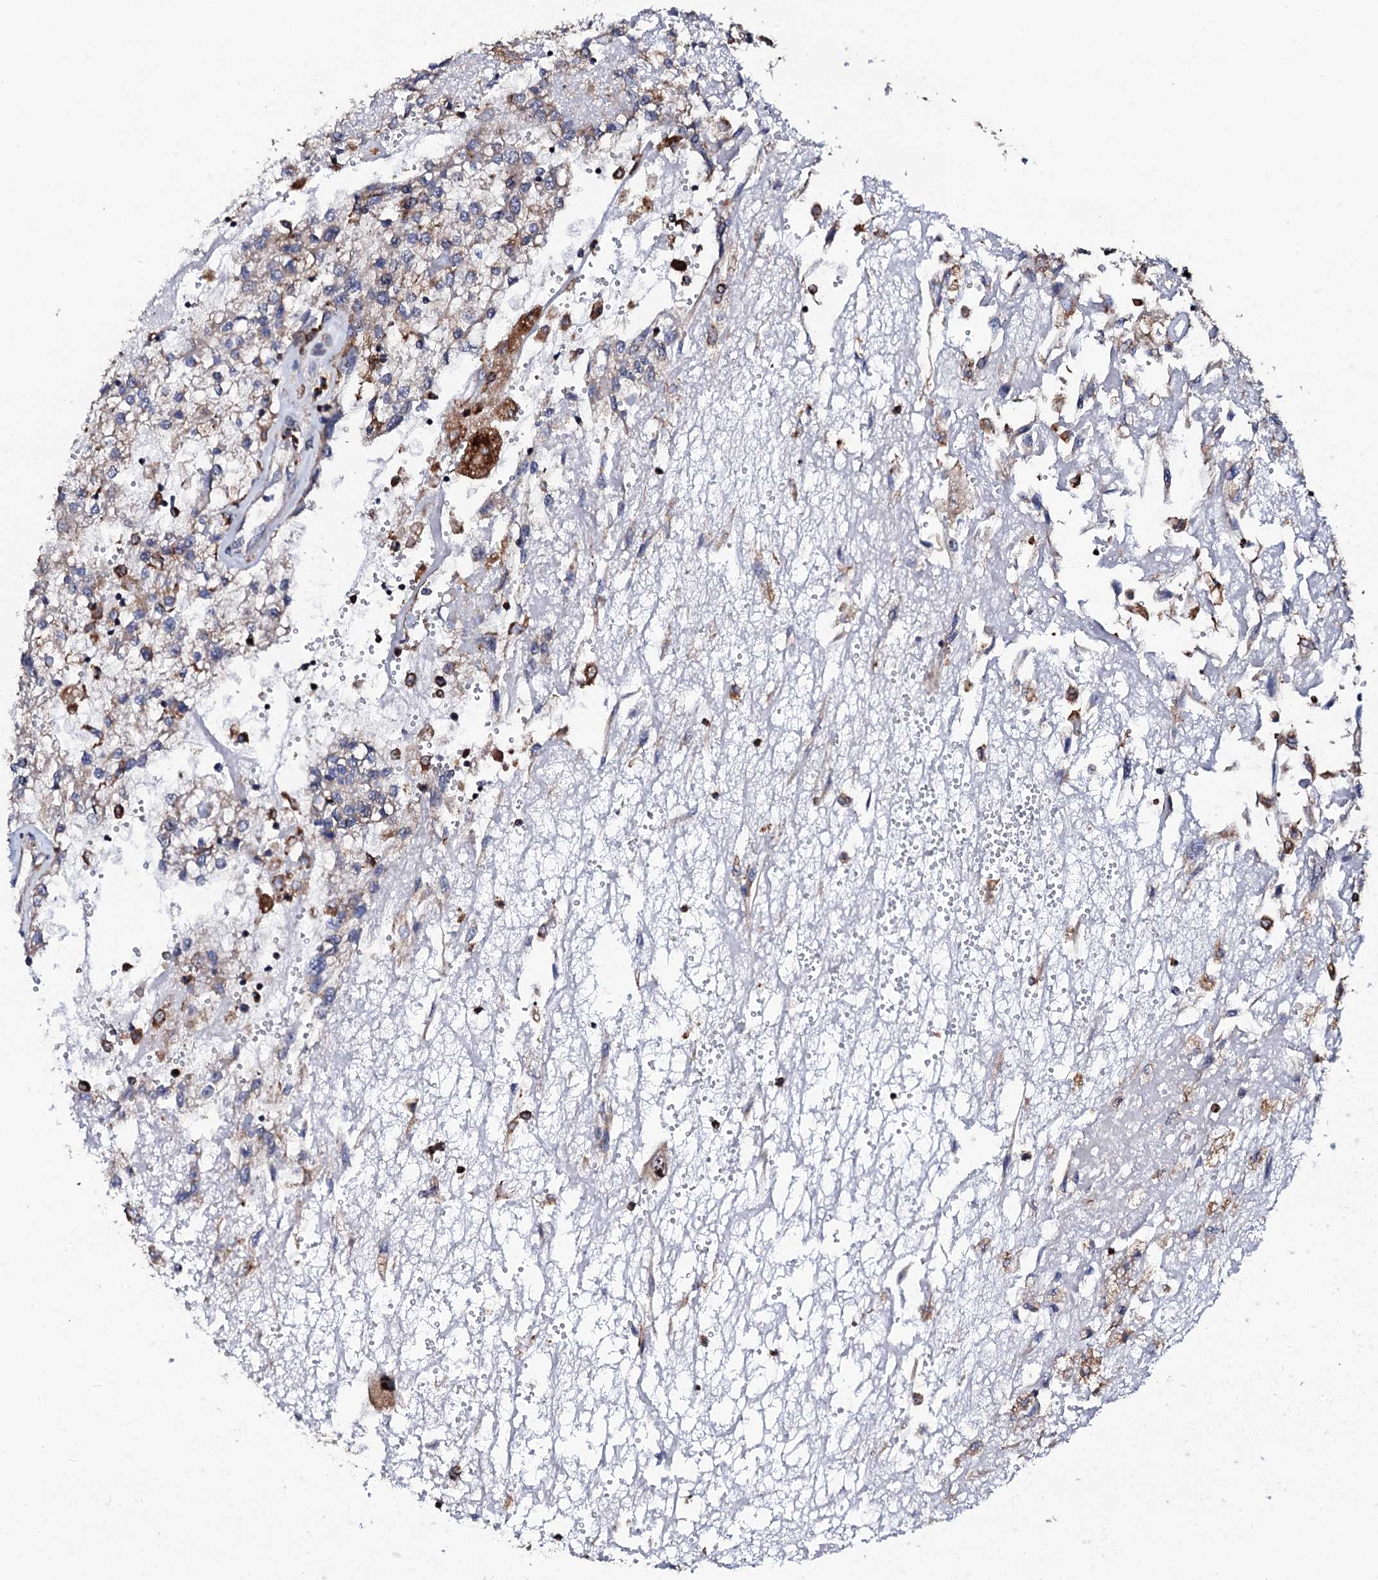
{"staining": {"intensity": "moderate", "quantity": ">75%", "location": "cytoplasmic/membranous"}, "tissue": "renal cancer", "cell_type": "Tumor cells", "image_type": "cancer", "snomed": [{"axis": "morphology", "description": "Adenocarcinoma, NOS"}, {"axis": "topography", "description": "Kidney"}], "caption": "The immunohistochemical stain highlights moderate cytoplasmic/membranous expression in tumor cells of adenocarcinoma (renal) tissue.", "gene": "TCIRG1", "patient": {"sex": "female", "age": 52}}